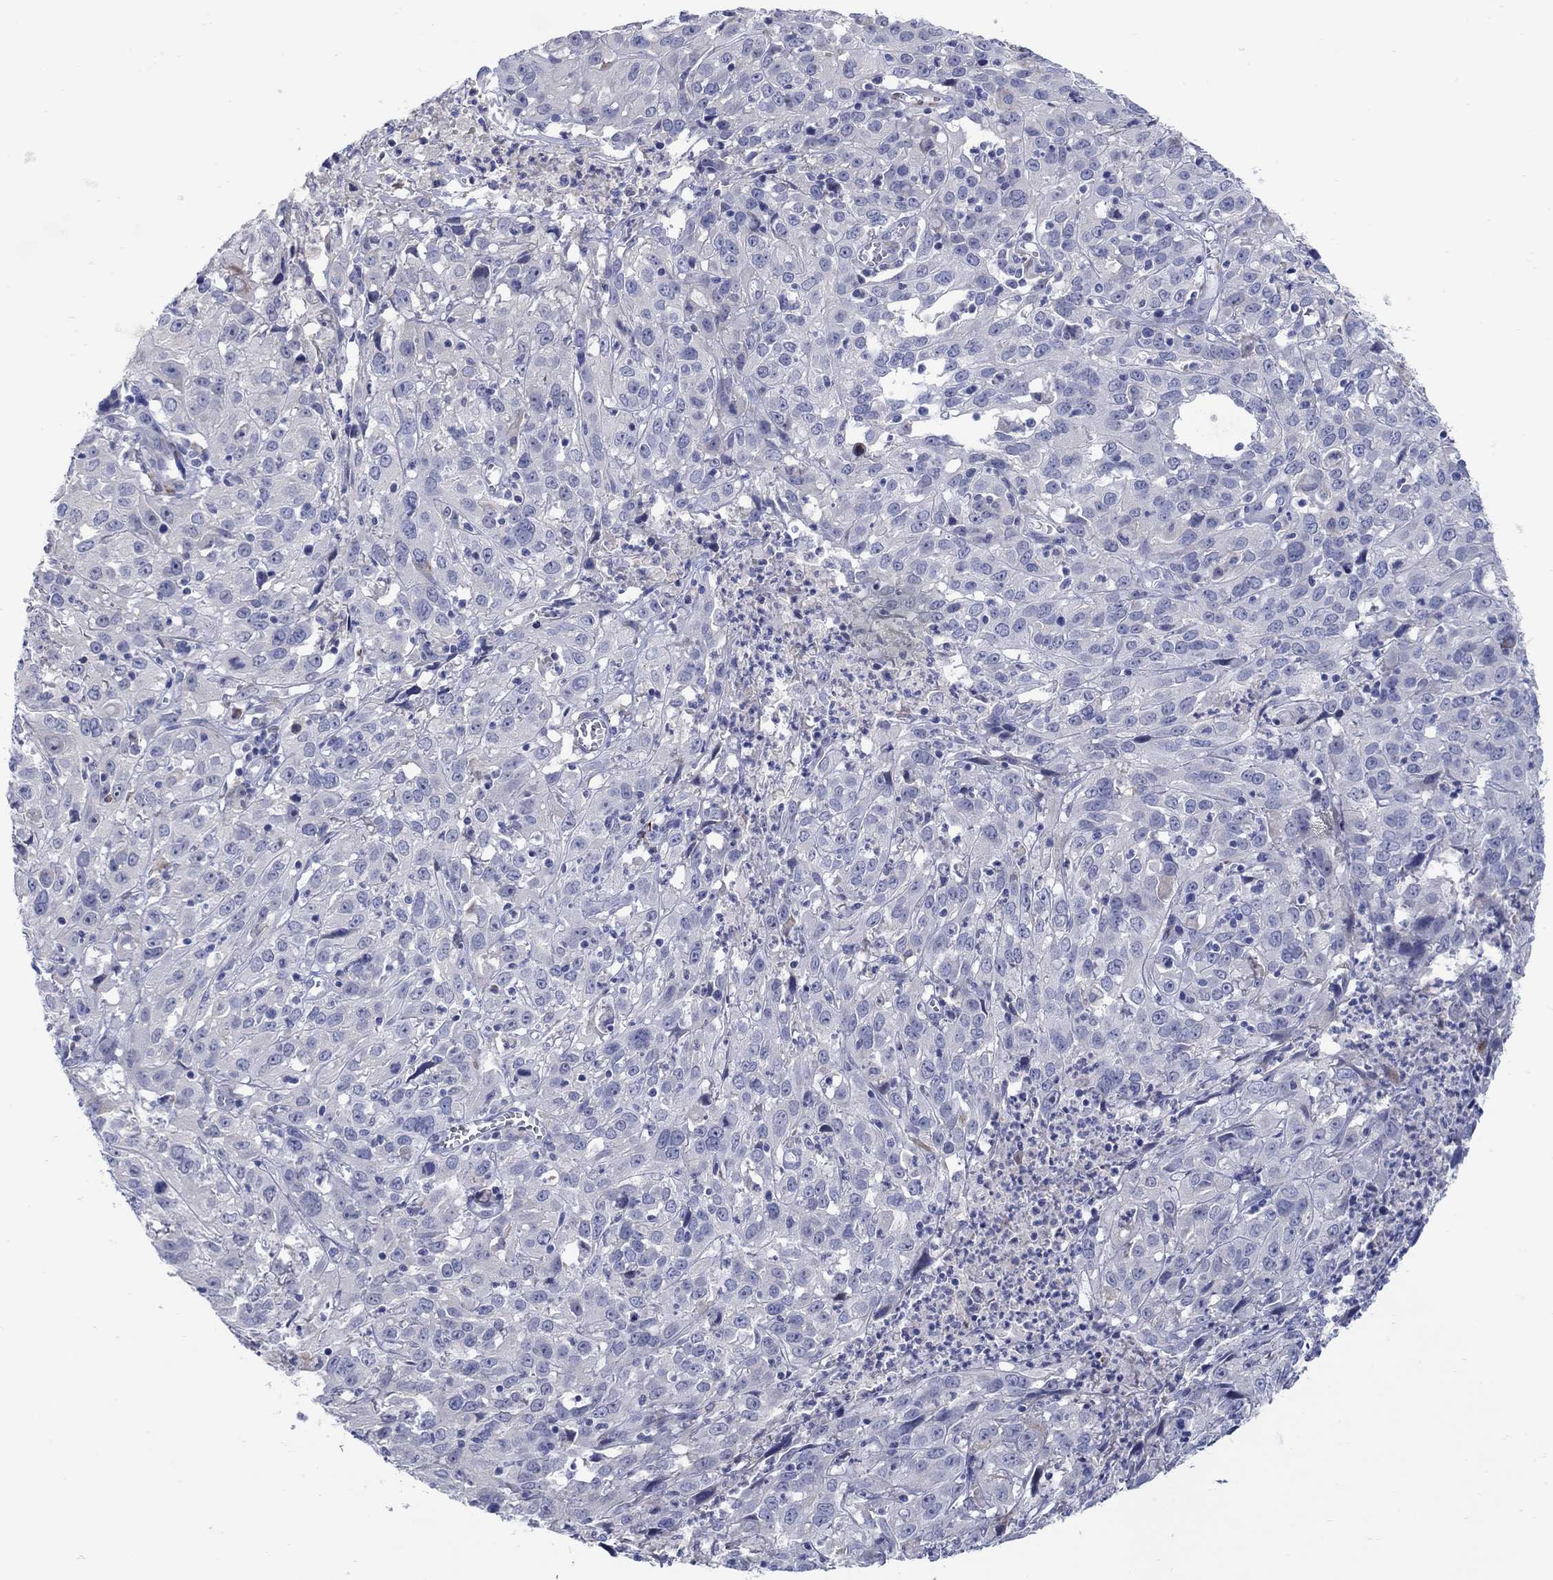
{"staining": {"intensity": "negative", "quantity": "none", "location": "none"}, "tissue": "cervical cancer", "cell_type": "Tumor cells", "image_type": "cancer", "snomed": [{"axis": "morphology", "description": "Squamous cell carcinoma, NOS"}, {"axis": "topography", "description": "Cervix"}], "caption": "Image shows no protein expression in tumor cells of cervical cancer tissue.", "gene": "REEP2", "patient": {"sex": "female", "age": 32}}